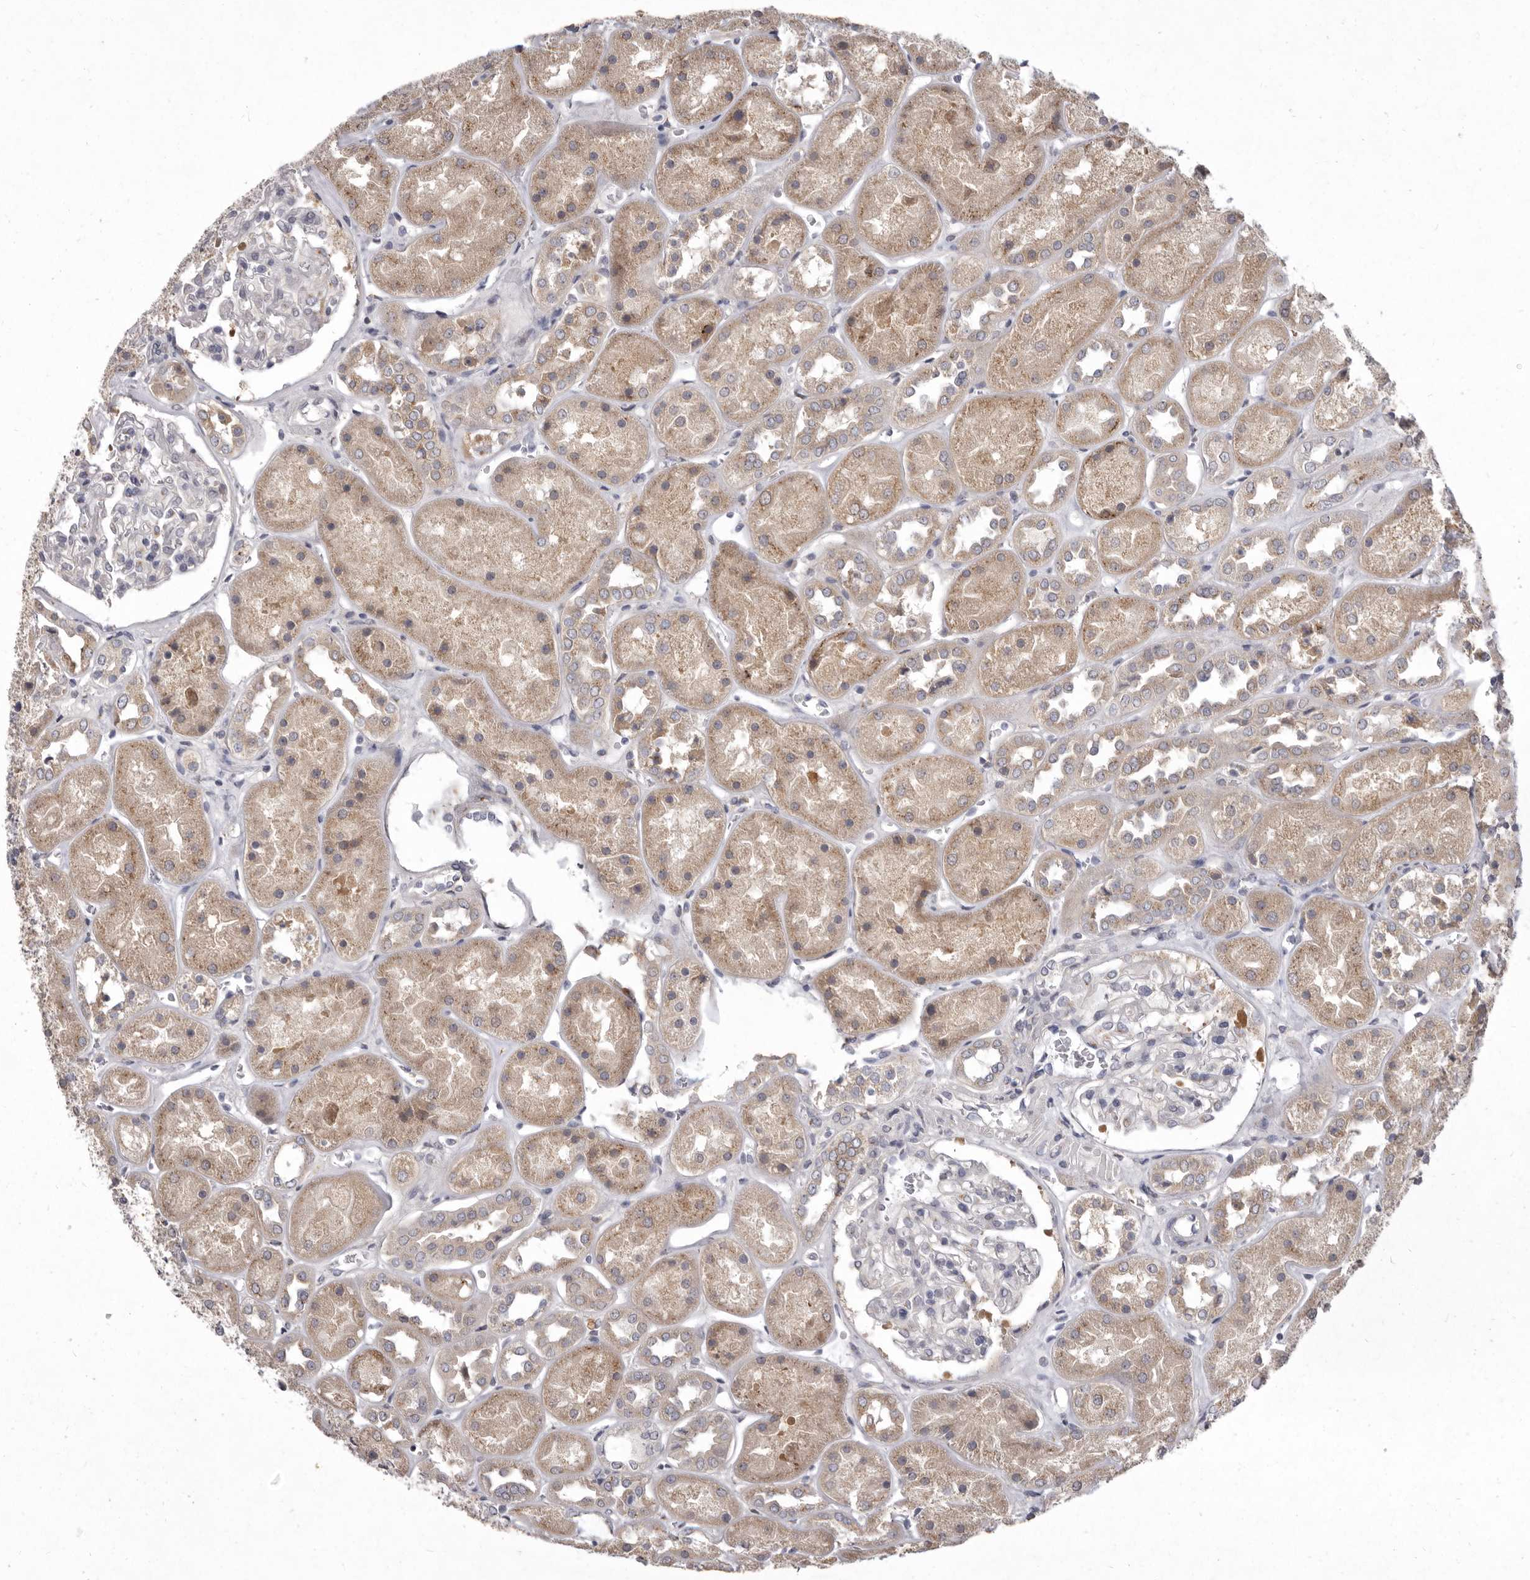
{"staining": {"intensity": "weak", "quantity": "<25%", "location": "cytoplasmic/membranous"}, "tissue": "kidney", "cell_type": "Cells in glomeruli", "image_type": "normal", "snomed": [{"axis": "morphology", "description": "Normal tissue, NOS"}, {"axis": "topography", "description": "Kidney"}], "caption": "Immunohistochemical staining of benign kidney reveals no significant expression in cells in glomeruli.", "gene": "P2RX6", "patient": {"sex": "male", "age": 70}}